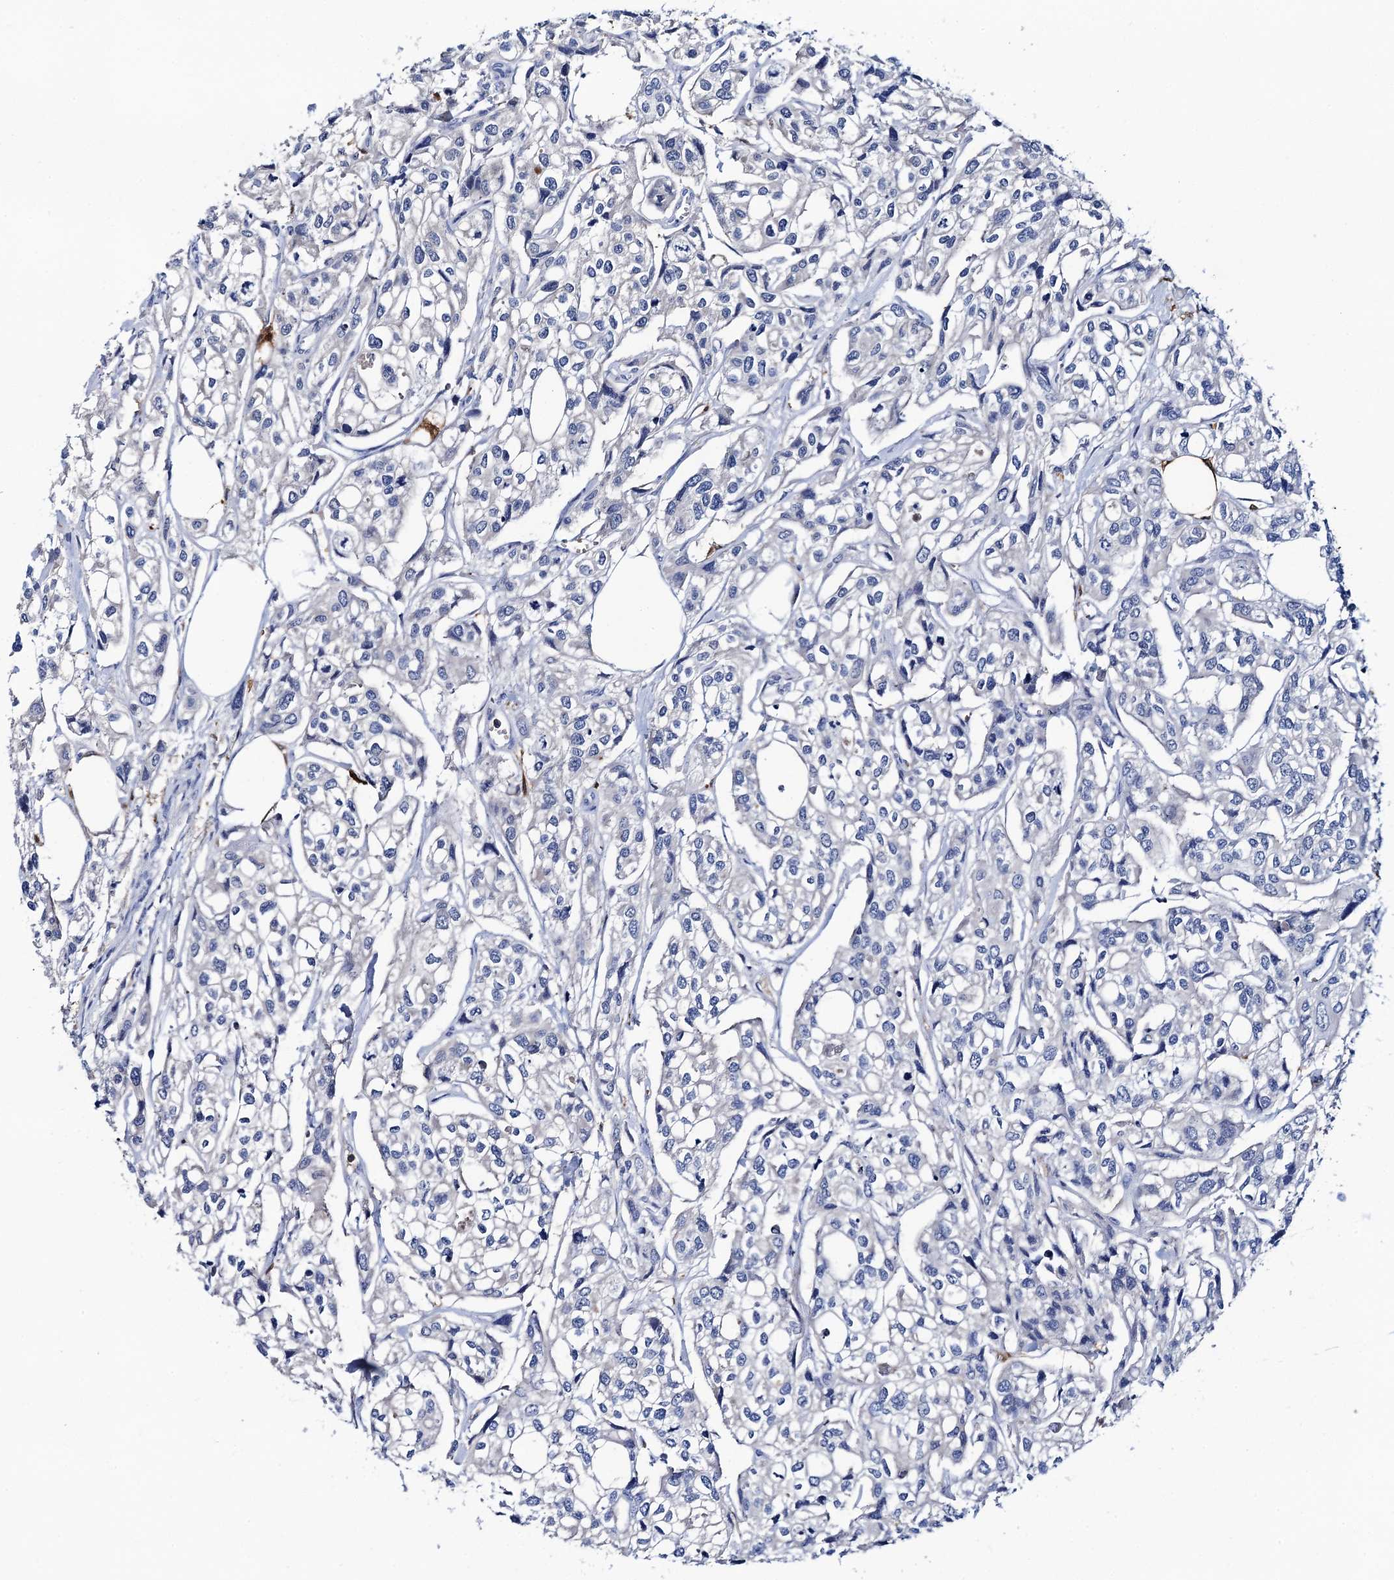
{"staining": {"intensity": "negative", "quantity": "none", "location": "none"}, "tissue": "urothelial cancer", "cell_type": "Tumor cells", "image_type": "cancer", "snomed": [{"axis": "morphology", "description": "Urothelial carcinoma, High grade"}, {"axis": "topography", "description": "Urinary bladder"}], "caption": "The image shows no staining of tumor cells in high-grade urothelial carcinoma.", "gene": "FAH", "patient": {"sex": "male", "age": 67}}